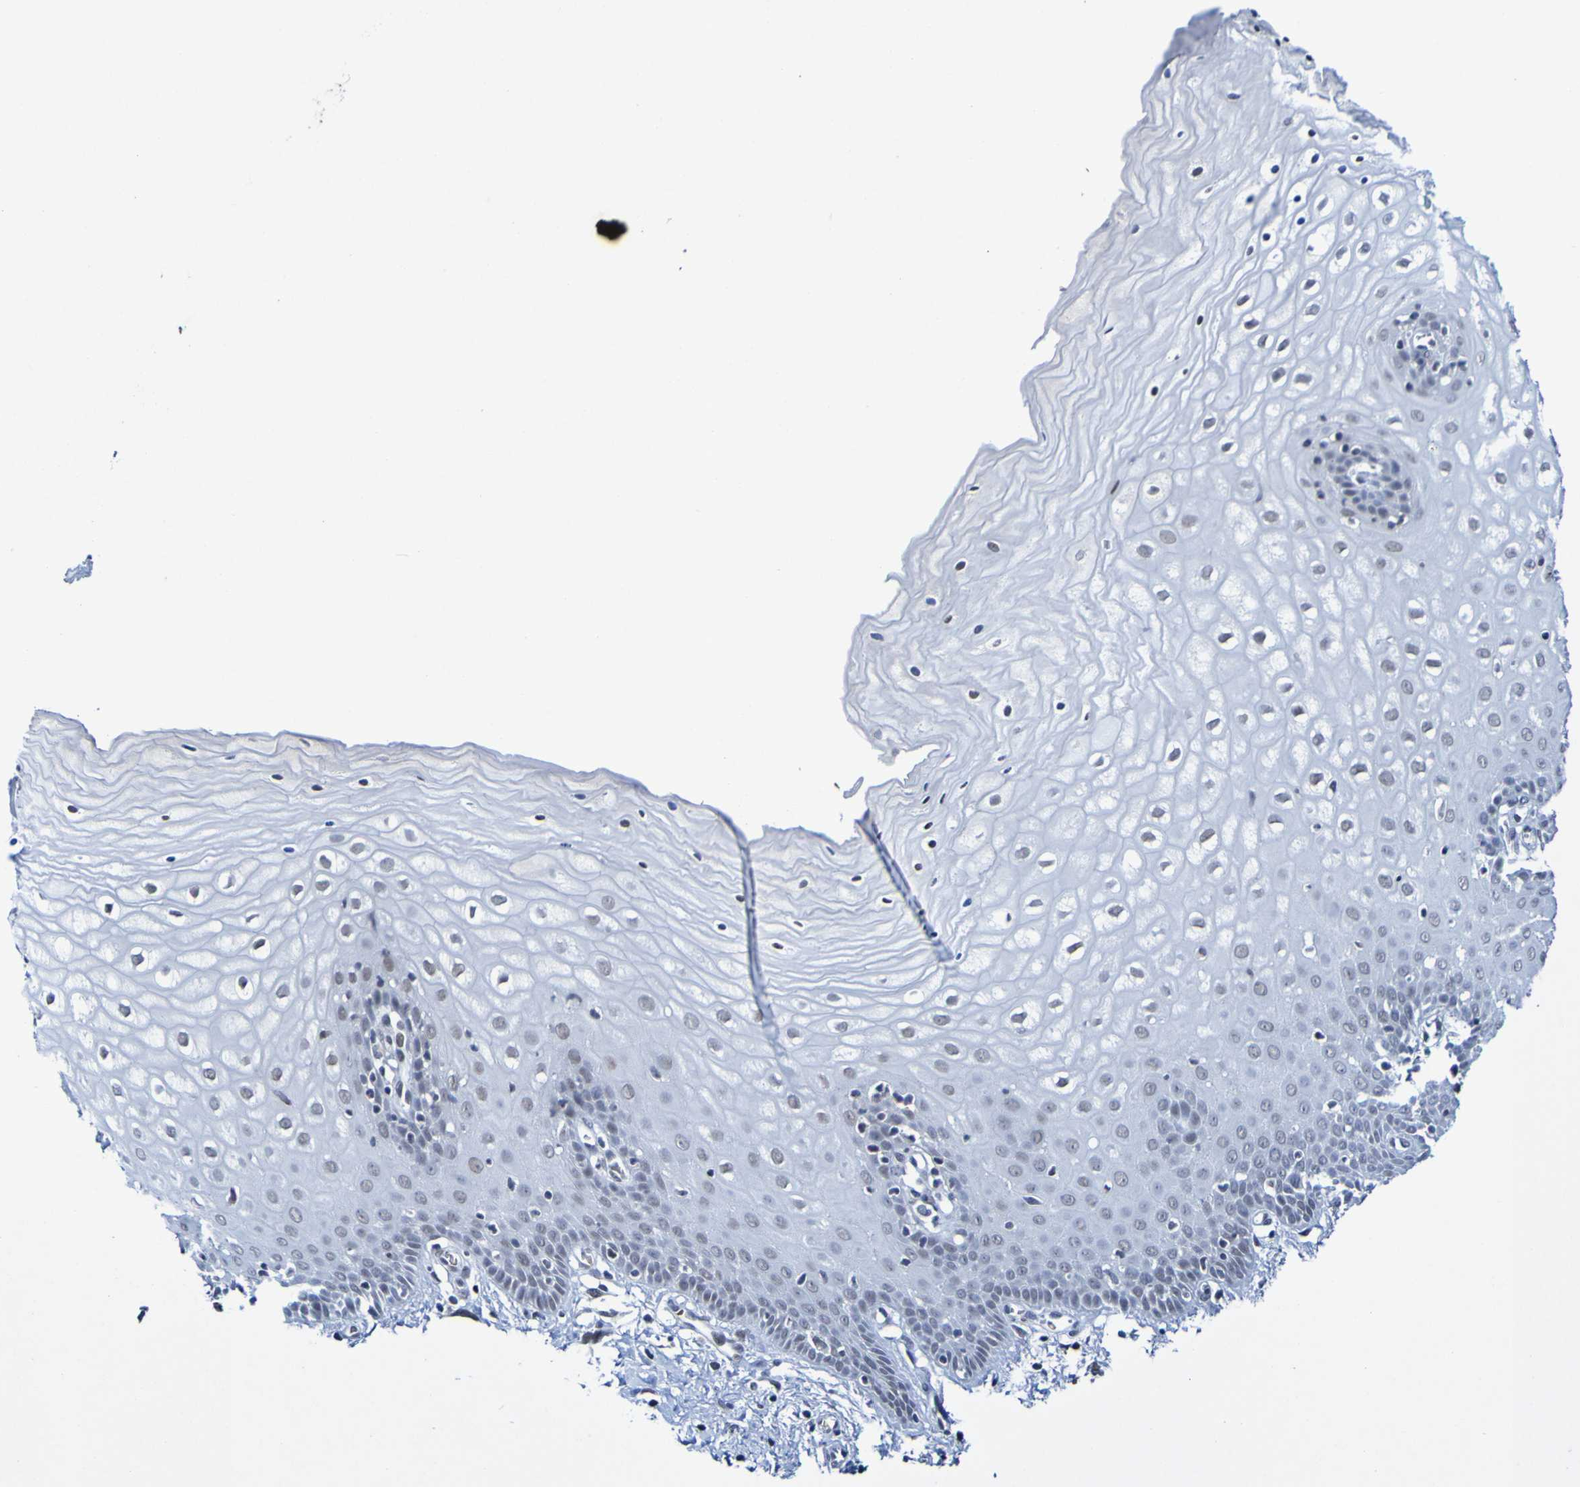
{"staining": {"intensity": "moderate", "quantity": "25%-75%", "location": "nuclear"}, "tissue": "cervix", "cell_type": "Glandular cells", "image_type": "normal", "snomed": [{"axis": "morphology", "description": "Normal tissue, NOS"}, {"axis": "topography", "description": "Cervix"}], "caption": "Moderate nuclear positivity is appreciated in approximately 25%-75% of glandular cells in unremarkable cervix.", "gene": "PCGF1", "patient": {"sex": "female", "age": 55}}